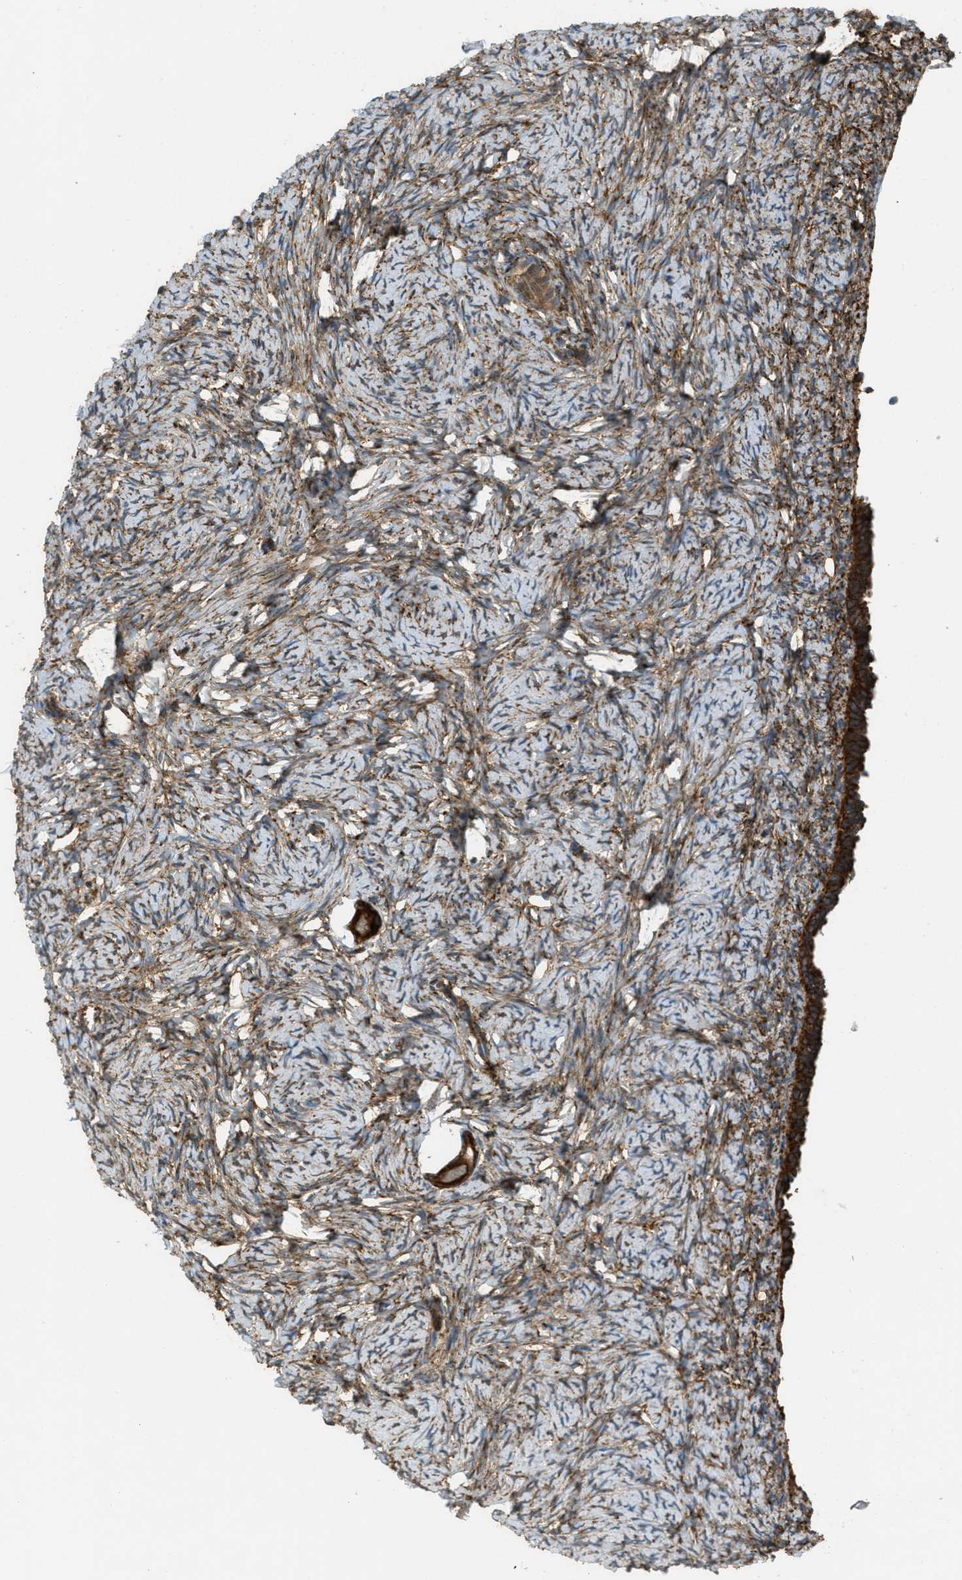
{"staining": {"intensity": "strong", "quantity": ">75%", "location": "cytoplasmic/membranous"}, "tissue": "ovary", "cell_type": "Follicle cells", "image_type": "normal", "snomed": [{"axis": "morphology", "description": "Normal tissue, NOS"}, {"axis": "topography", "description": "Ovary"}], "caption": "High-power microscopy captured an IHC histopathology image of normal ovary, revealing strong cytoplasmic/membranous positivity in approximately >75% of follicle cells. (IHC, brightfield microscopy, high magnification).", "gene": "PCDH18", "patient": {"sex": "female", "age": 33}}